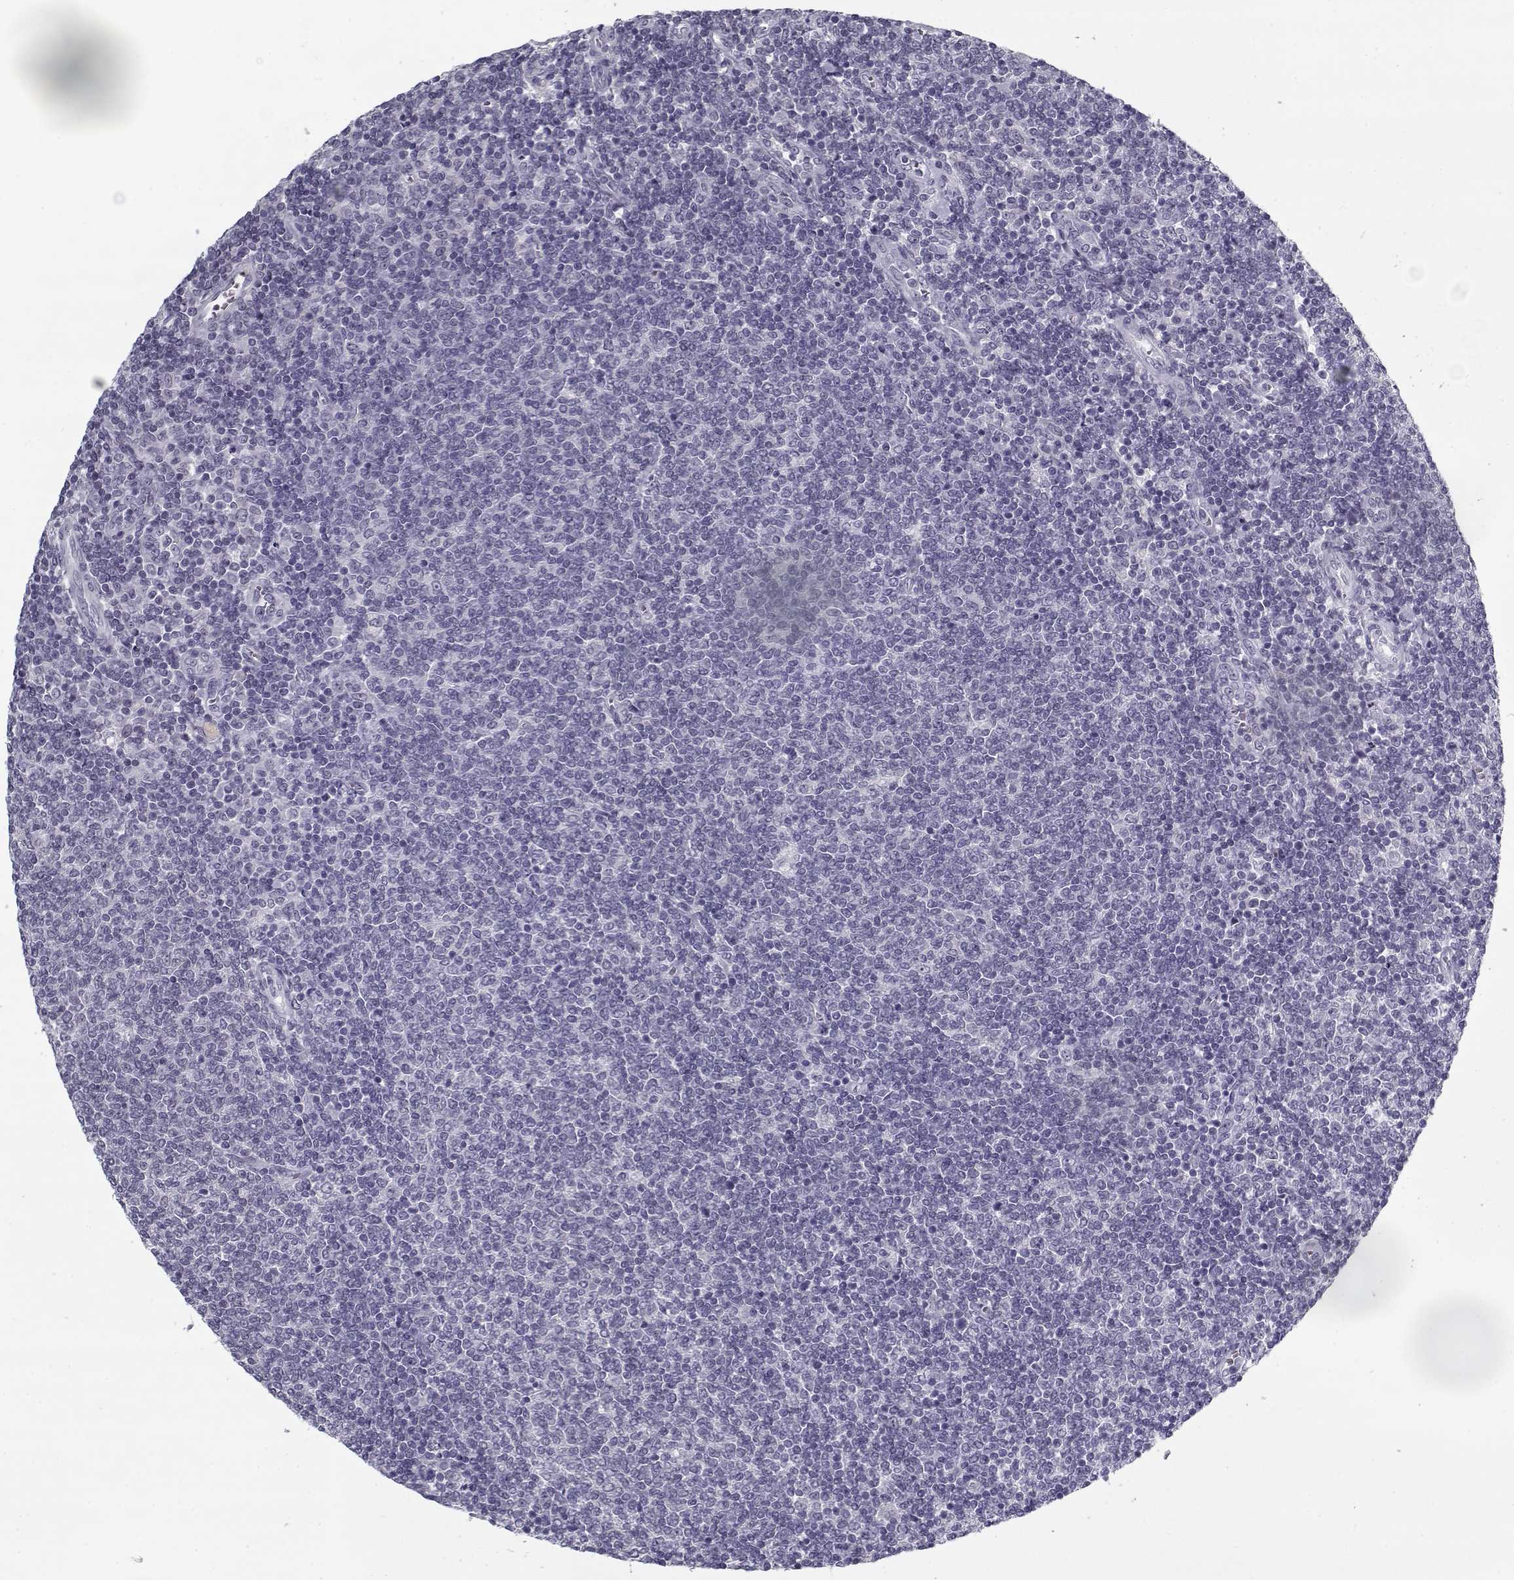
{"staining": {"intensity": "negative", "quantity": "none", "location": "none"}, "tissue": "lymphoma", "cell_type": "Tumor cells", "image_type": "cancer", "snomed": [{"axis": "morphology", "description": "Malignant lymphoma, non-Hodgkin's type, Low grade"}, {"axis": "topography", "description": "Lymph node"}], "caption": "This is a histopathology image of immunohistochemistry (IHC) staining of low-grade malignant lymphoma, non-Hodgkin's type, which shows no expression in tumor cells.", "gene": "RNF32", "patient": {"sex": "male", "age": 52}}